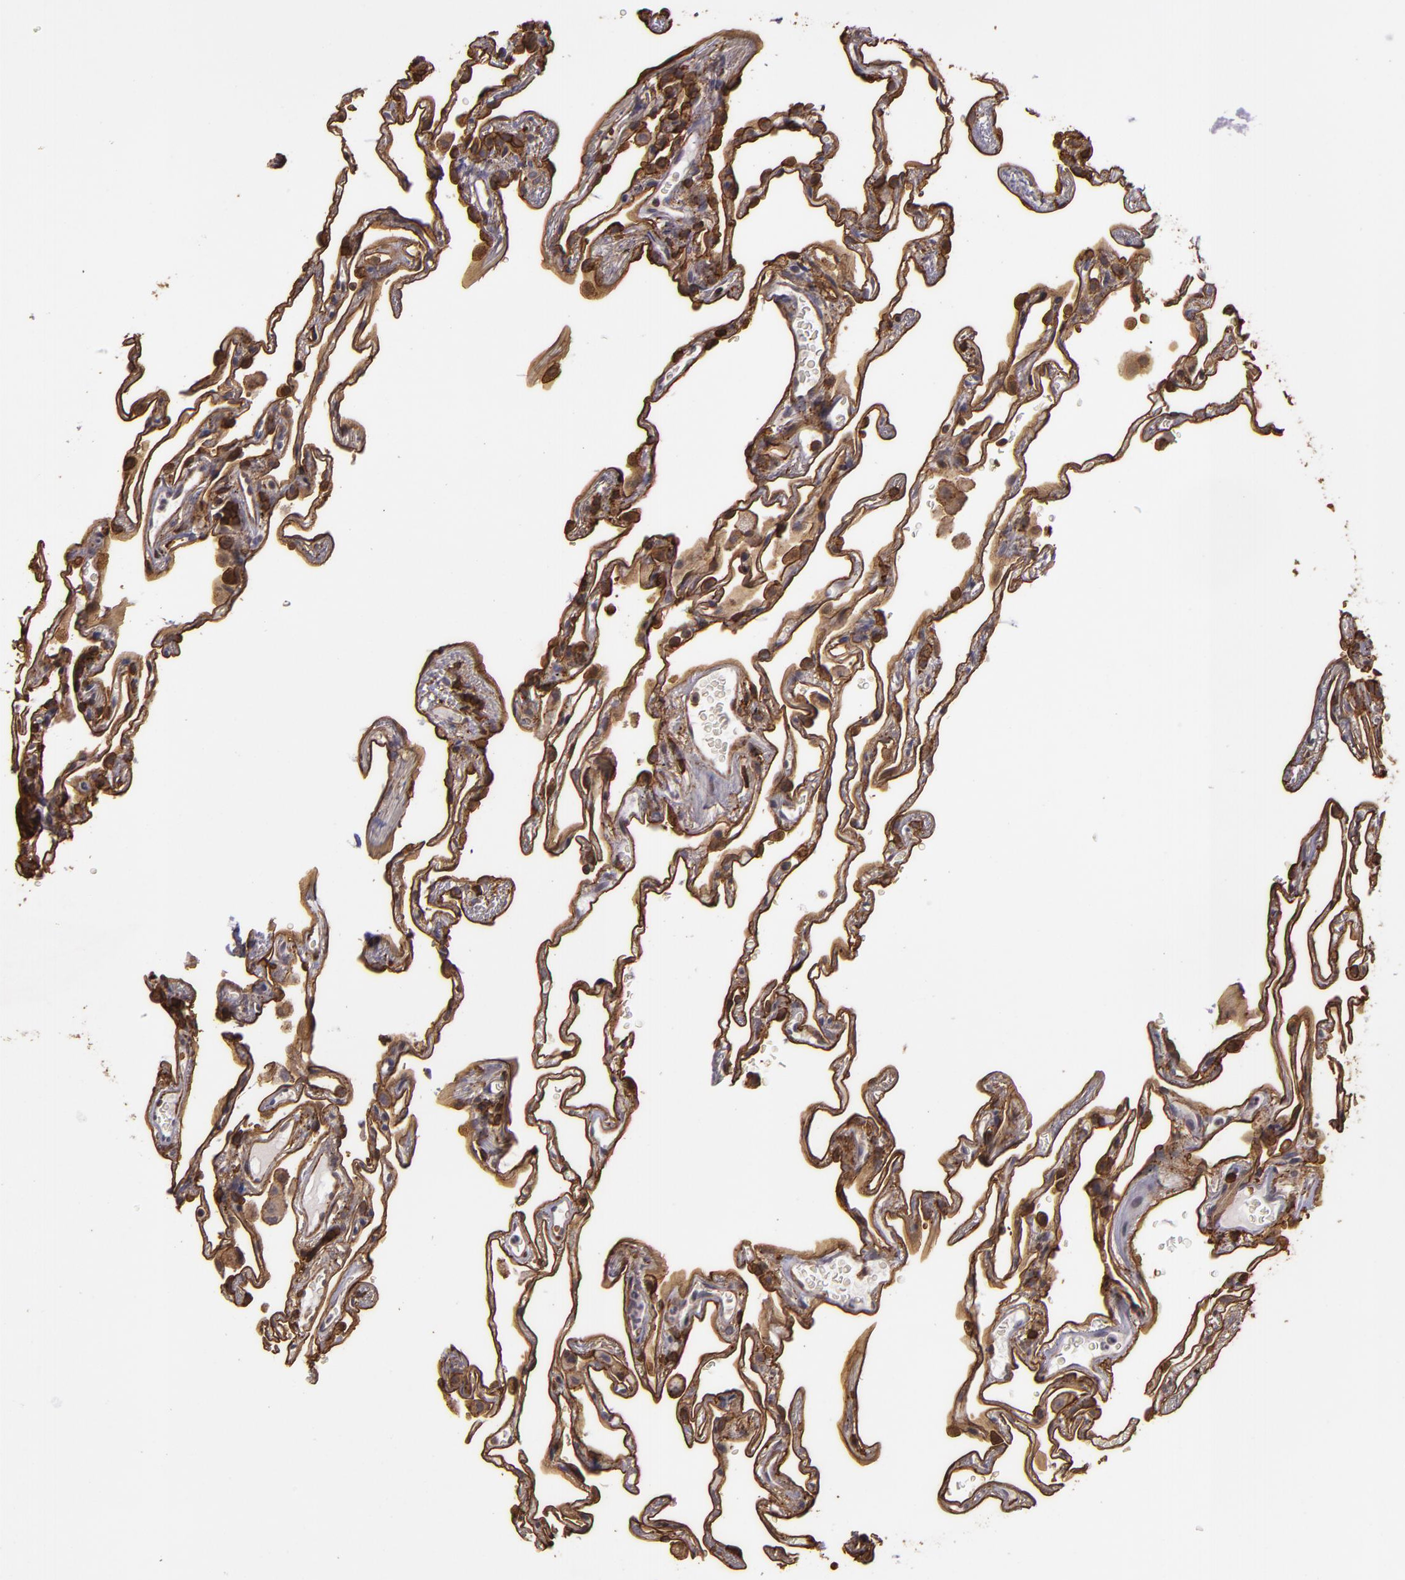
{"staining": {"intensity": "strong", "quantity": ">75%", "location": "cytoplasmic/membranous"}, "tissue": "lung", "cell_type": "Alveolar cells", "image_type": "normal", "snomed": [{"axis": "morphology", "description": "Normal tissue, NOS"}, {"axis": "morphology", "description": "Inflammation, NOS"}, {"axis": "topography", "description": "Lung"}], "caption": "IHC micrograph of benign lung: lung stained using immunohistochemistry (IHC) reveals high levels of strong protein expression localized specifically in the cytoplasmic/membranous of alveolar cells, appearing as a cytoplasmic/membranous brown color.", "gene": "SLC9A3R1", "patient": {"sex": "male", "age": 69}}